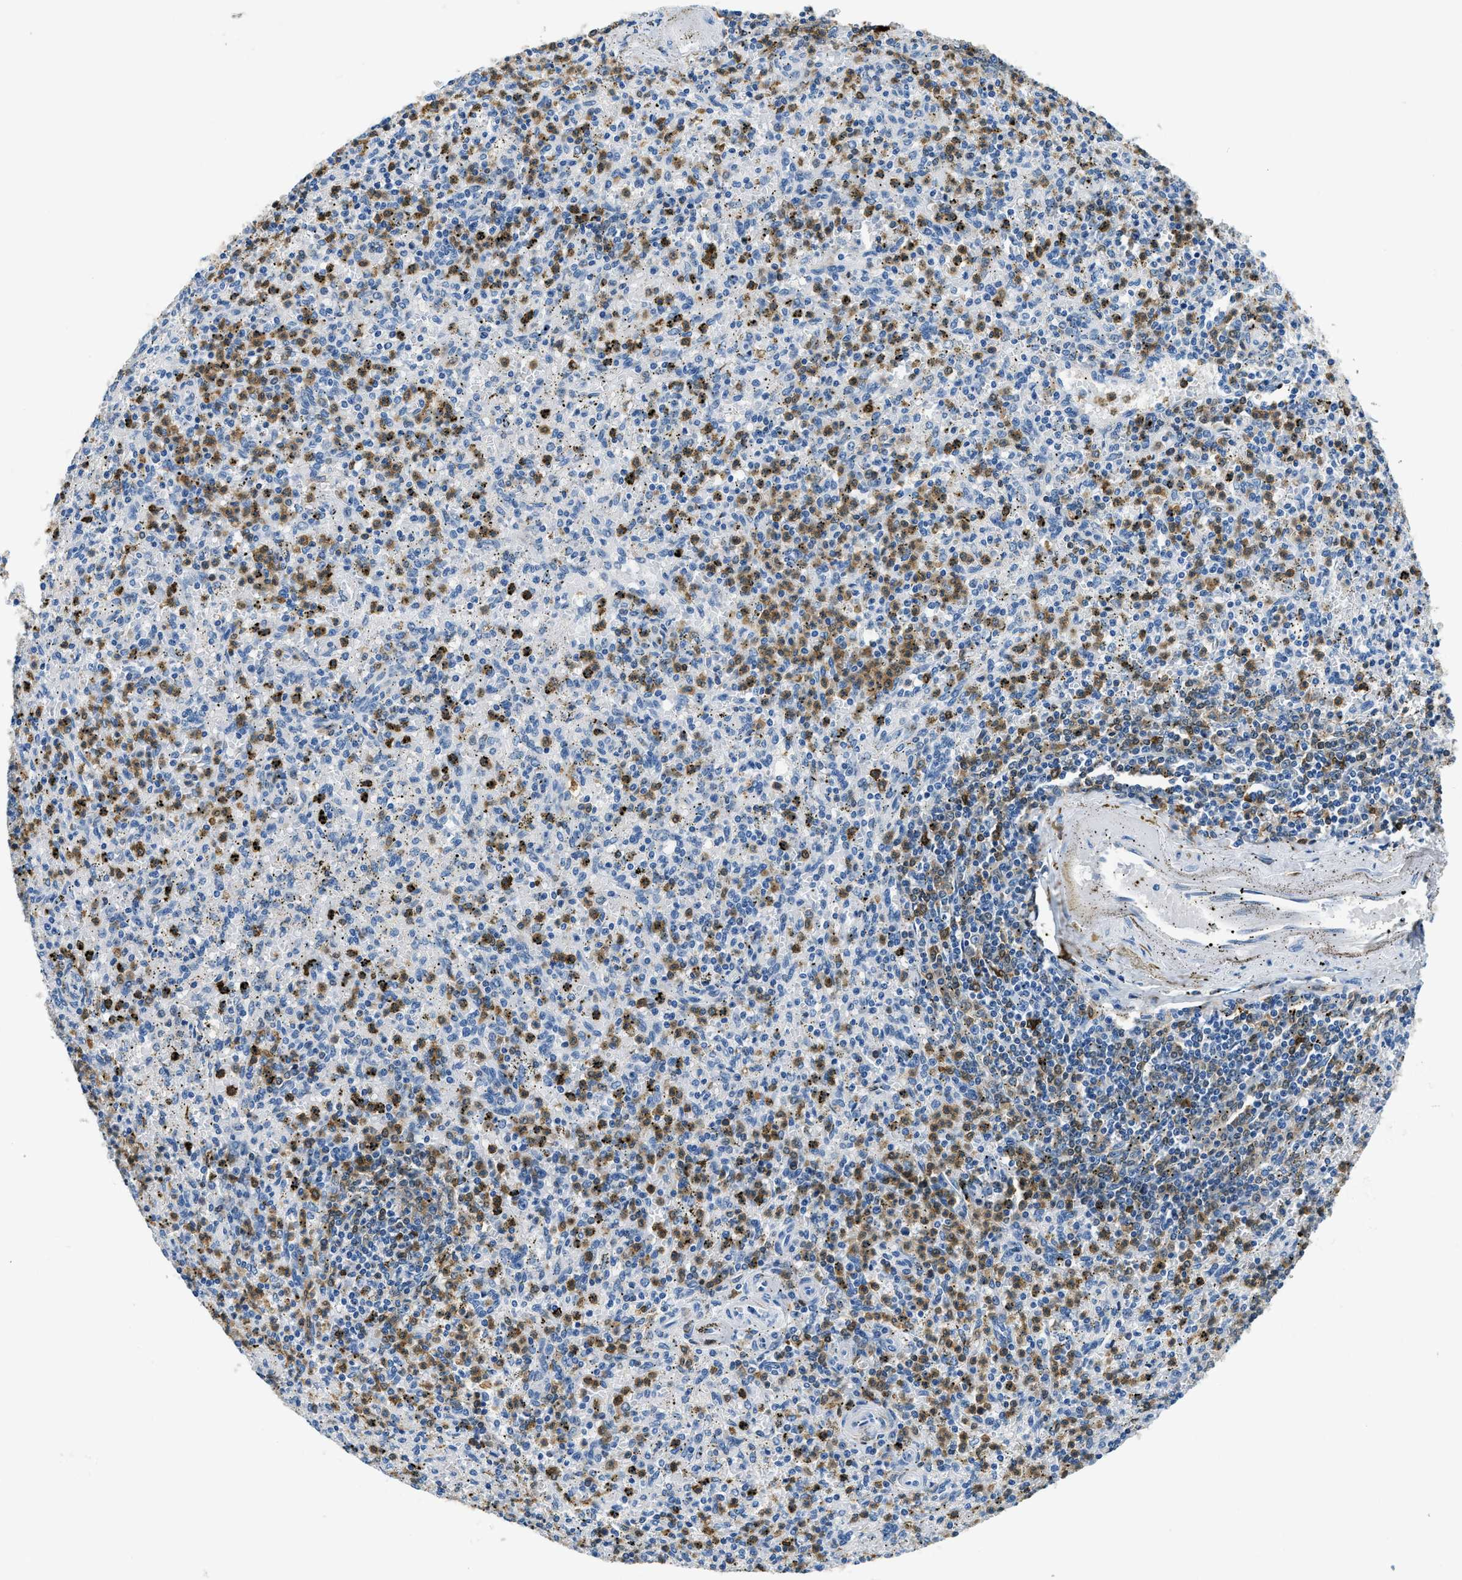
{"staining": {"intensity": "moderate", "quantity": "25%-75%", "location": "cytoplasmic/membranous"}, "tissue": "spleen", "cell_type": "Cells in red pulp", "image_type": "normal", "snomed": [{"axis": "morphology", "description": "Normal tissue, NOS"}, {"axis": "topography", "description": "Spleen"}], "caption": "Immunohistochemical staining of unremarkable human spleen demonstrates medium levels of moderate cytoplasmic/membranous positivity in approximately 25%-75% of cells in red pulp. Immunohistochemistry (ihc) stains the protein of interest in brown and the nuclei are stained blue.", "gene": "CAPG", "patient": {"sex": "male", "age": 72}}